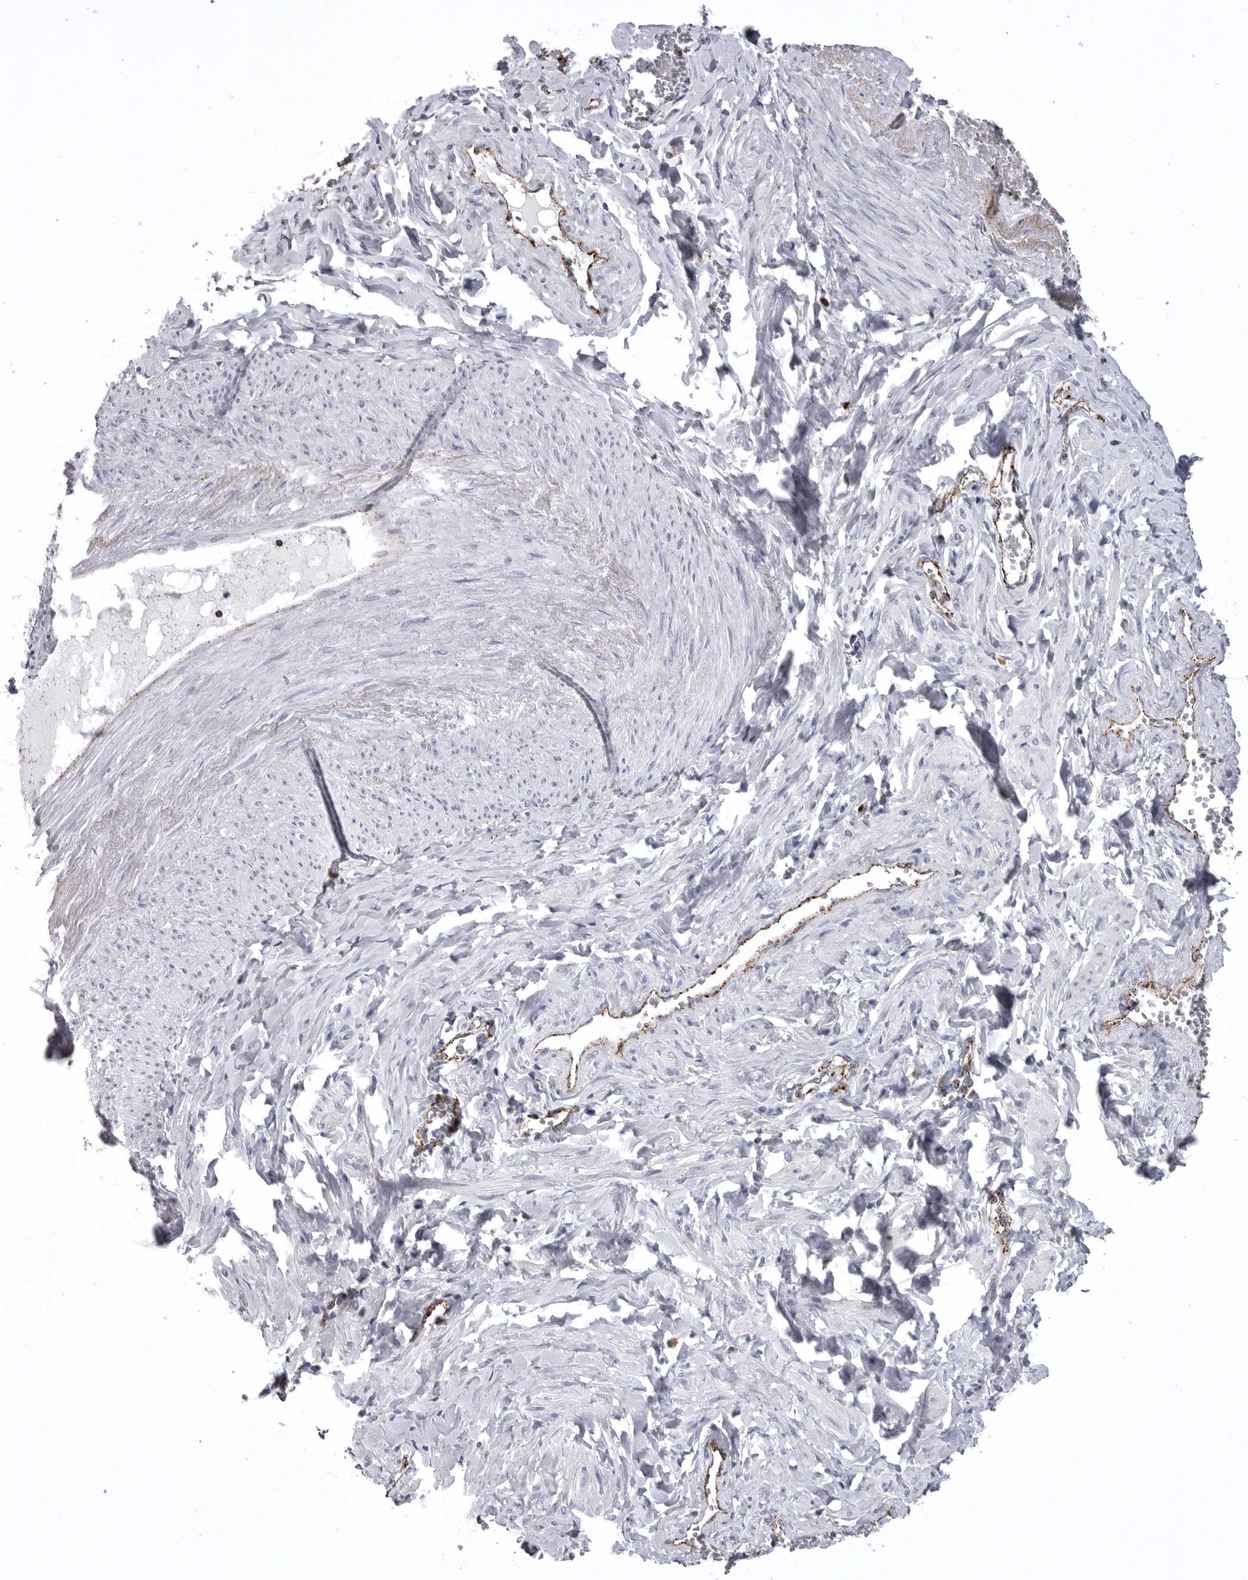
{"staining": {"intensity": "negative", "quantity": "none", "location": "none"}, "tissue": "soft tissue", "cell_type": "Fibroblasts", "image_type": "normal", "snomed": [{"axis": "morphology", "description": "Normal tissue, NOS"}, {"axis": "topography", "description": "Vascular tissue"}, {"axis": "topography", "description": "Fallopian tube"}, {"axis": "topography", "description": "Ovary"}], "caption": "Human soft tissue stained for a protein using immunohistochemistry (IHC) exhibits no positivity in fibroblasts.", "gene": "PSPN", "patient": {"sex": "female", "age": 67}}